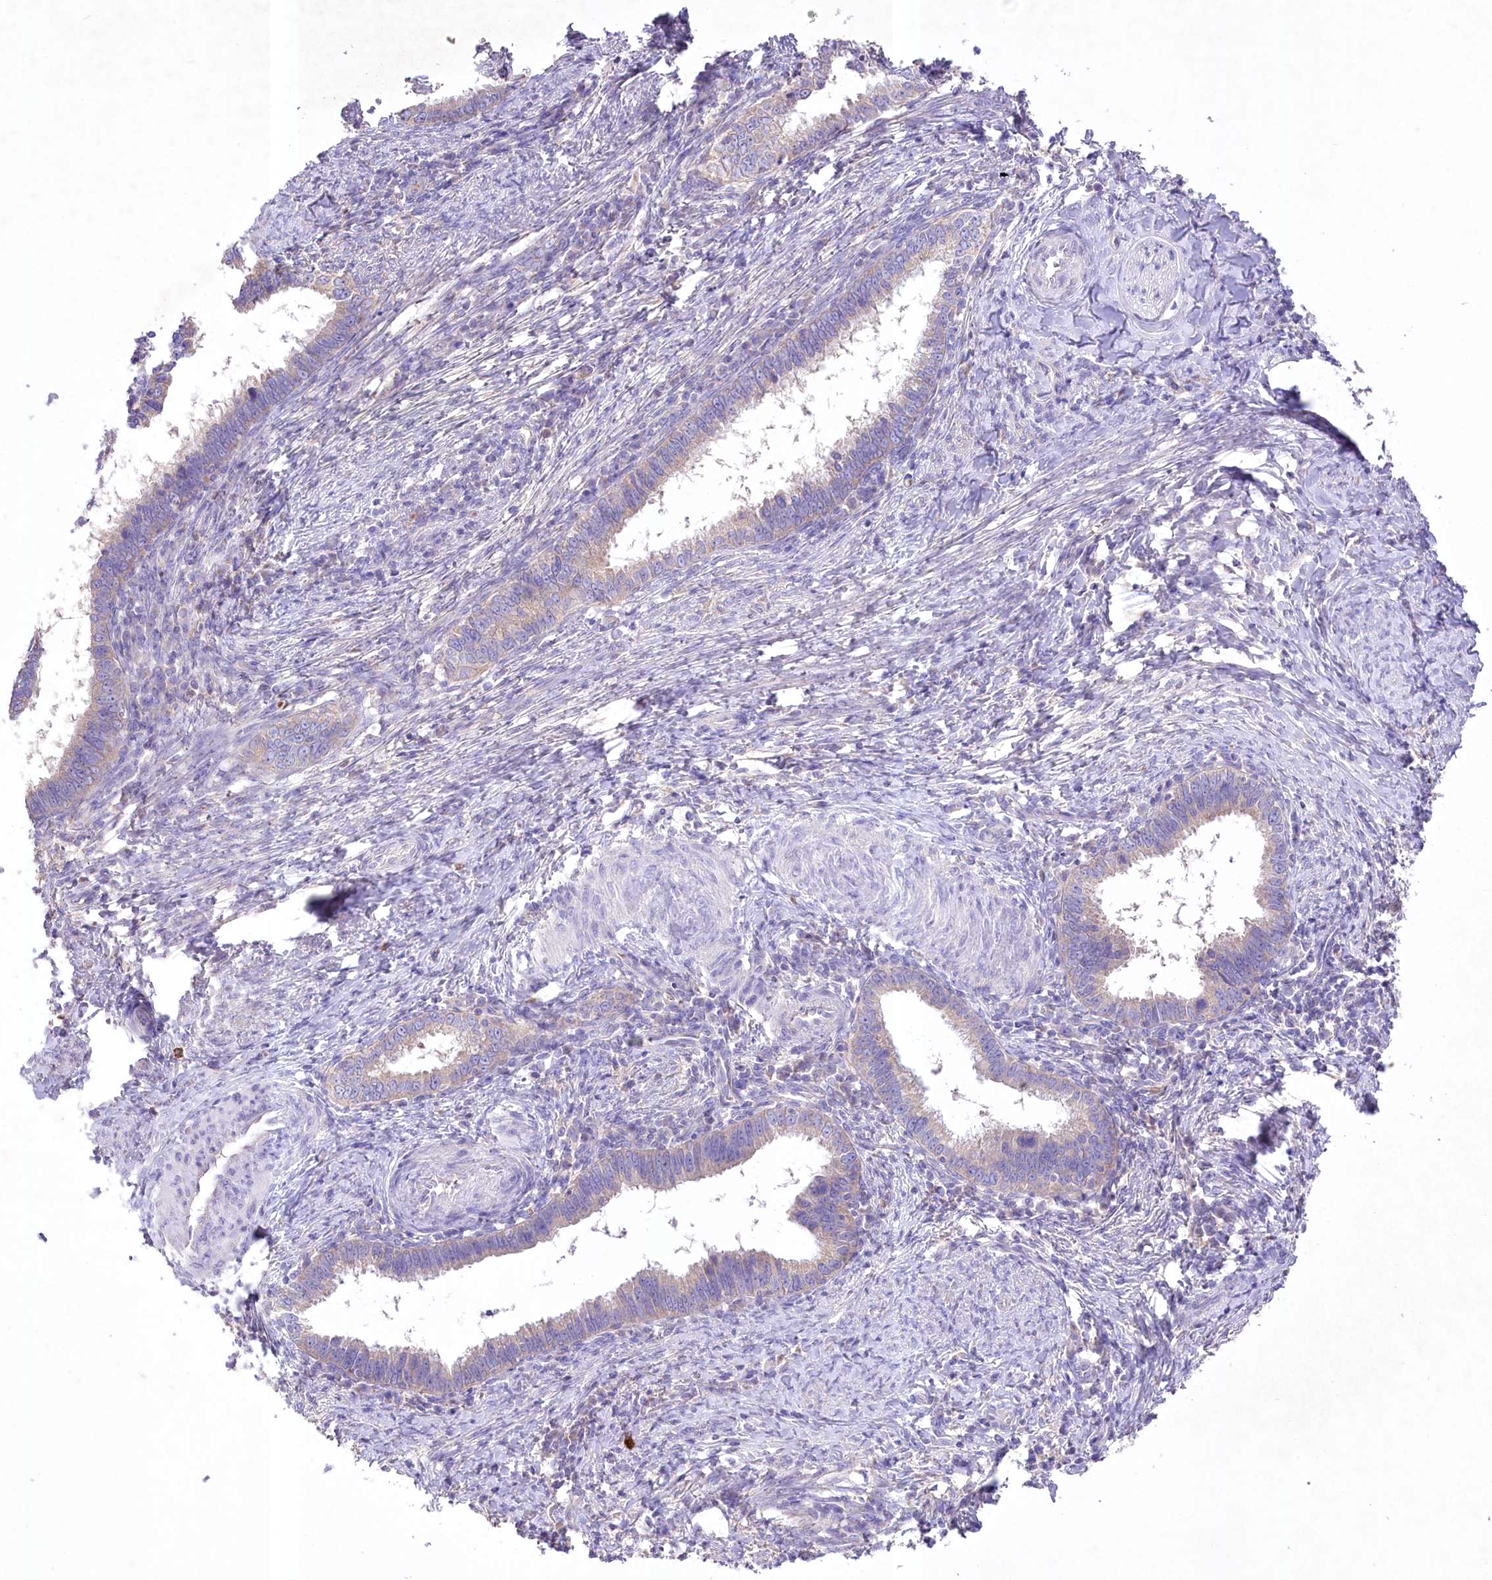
{"staining": {"intensity": "weak", "quantity": "25%-75%", "location": "cytoplasmic/membranous"}, "tissue": "cervical cancer", "cell_type": "Tumor cells", "image_type": "cancer", "snomed": [{"axis": "morphology", "description": "Adenocarcinoma, NOS"}, {"axis": "topography", "description": "Cervix"}], "caption": "This is an image of immunohistochemistry (IHC) staining of adenocarcinoma (cervical), which shows weak expression in the cytoplasmic/membranous of tumor cells.", "gene": "PRSS53", "patient": {"sex": "female", "age": 36}}